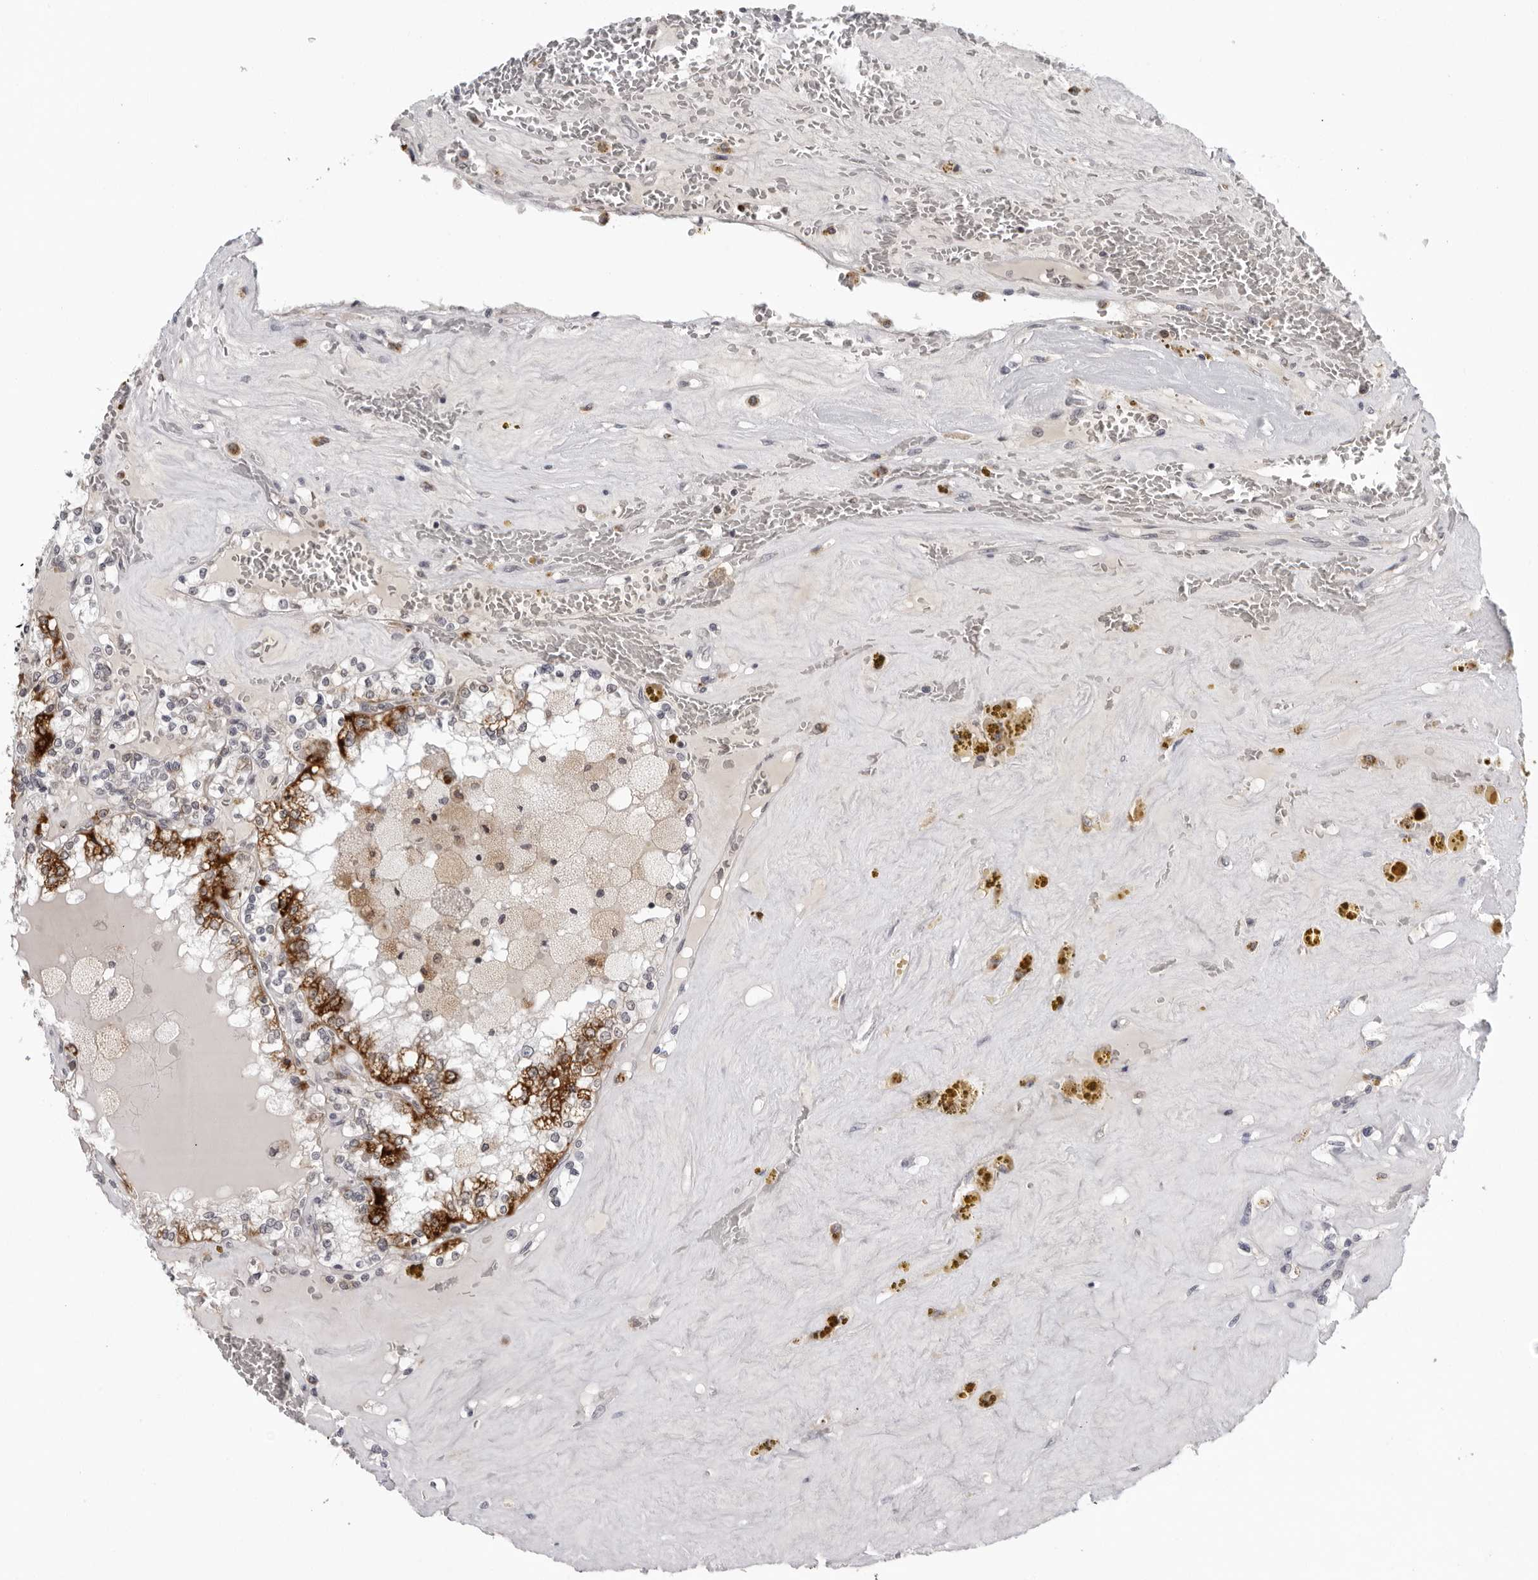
{"staining": {"intensity": "strong", "quantity": "25%-75%", "location": "cytoplasmic/membranous"}, "tissue": "renal cancer", "cell_type": "Tumor cells", "image_type": "cancer", "snomed": [{"axis": "morphology", "description": "Adenocarcinoma, NOS"}, {"axis": "topography", "description": "Kidney"}], "caption": "Immunohistochemistry staining of renal cancer (adenocarcinoma), which displays high levels of strong cytoplasmic/membranous expression in about 25%-75% of tumor cells indicating strong cytoplasmic/membranous protein expression. The staining was performed using DAB (brown) for protein detection and nuclei were counterstained in hematoxylin (blue).", "gene": "CPT2", "patient": {"sex": "female", "age": 56}}